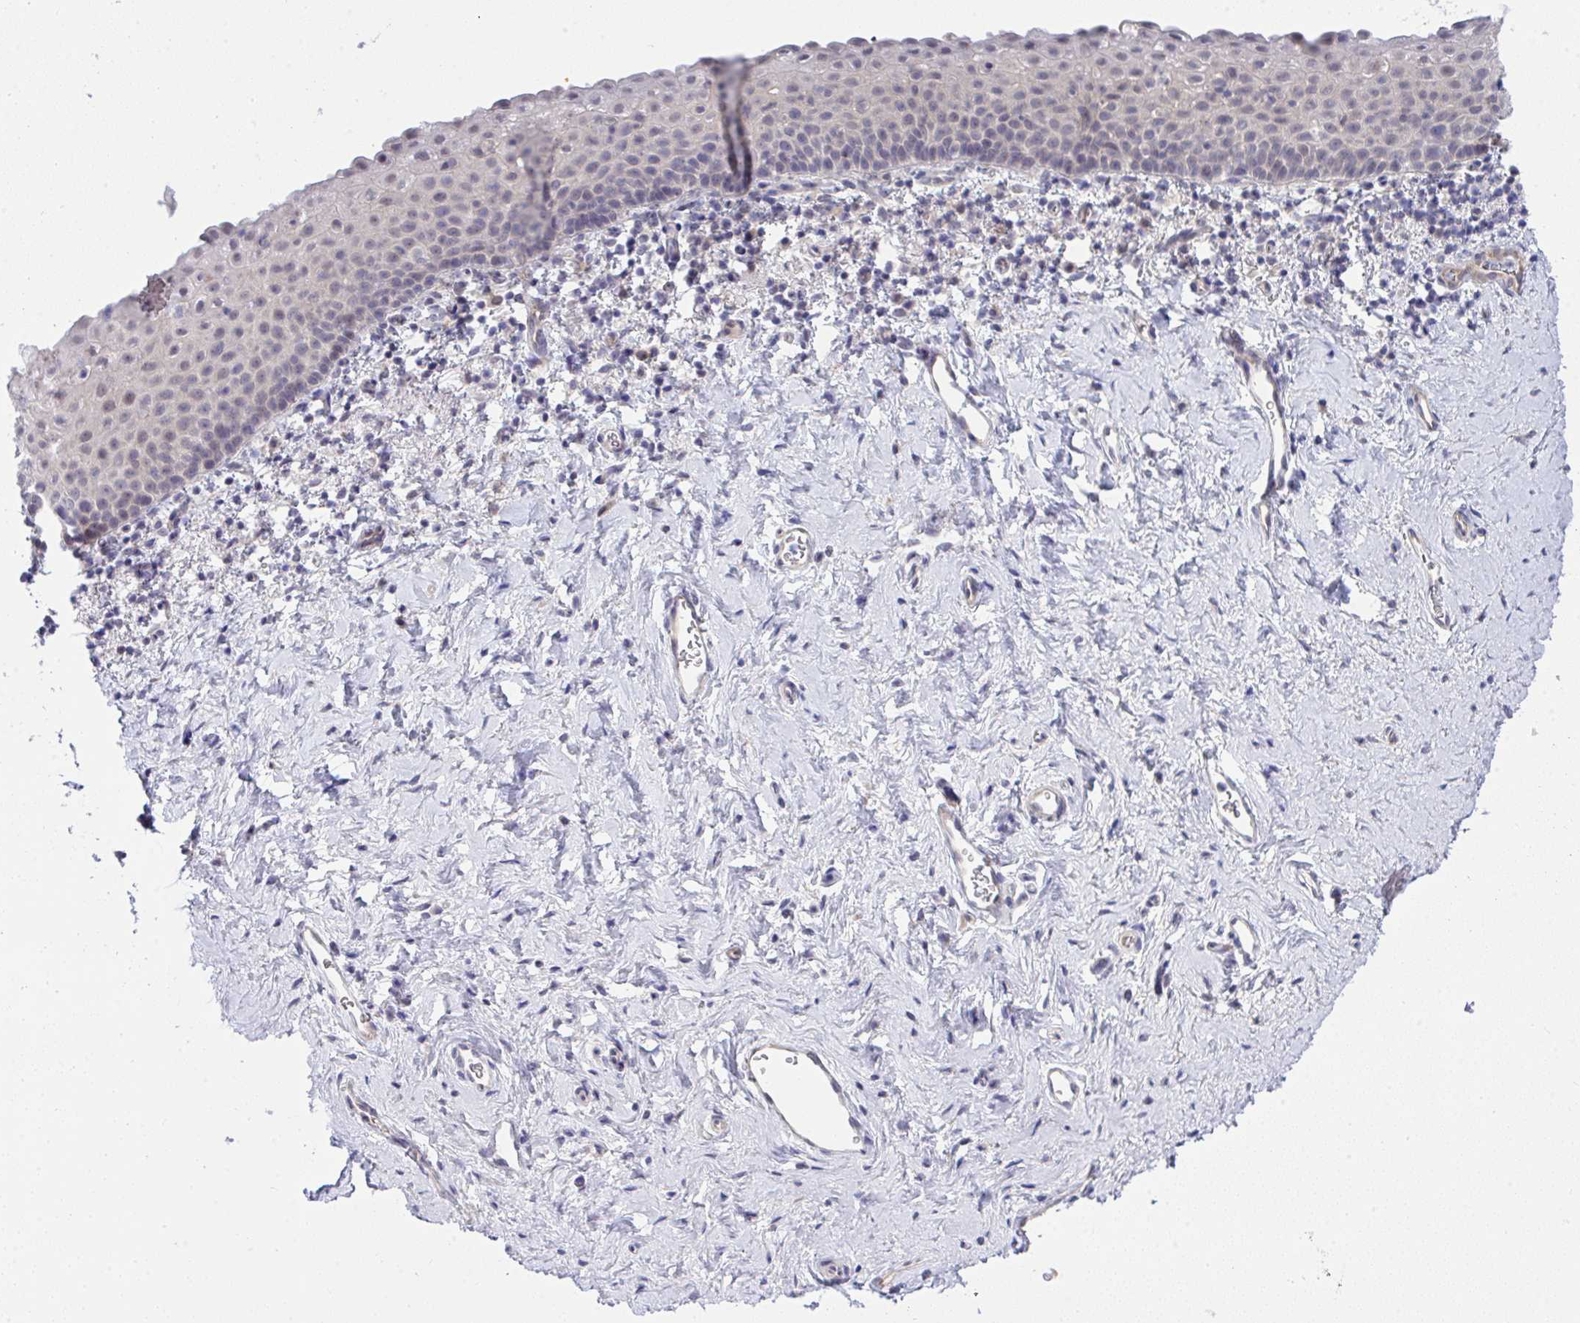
{"staining": {"intensity": "negative", "quantity": "none", "location": "none"}, "tissue": "vagina", "cell_type": "Squamous epithelial cells", "image_type": "normal", "snomed": [{"axis": "morphology", "description": "Normal tissue, NOS"}, {"axis": "topography", "description": "Vagina"}], "caption": "DAB (3,3'-diaminobenzidine) immunohistochemical staining of unremarkable human vagina exhibits no significant expression in squamous epithelial cells. Brightfield microscopy of immunohistochemistry (IHC) stained with DAB (brown) and hematoxylin (blue), captured at high magnification.", "gene": "C9orf64", "patient": {"sex": "female", "age": 61}}